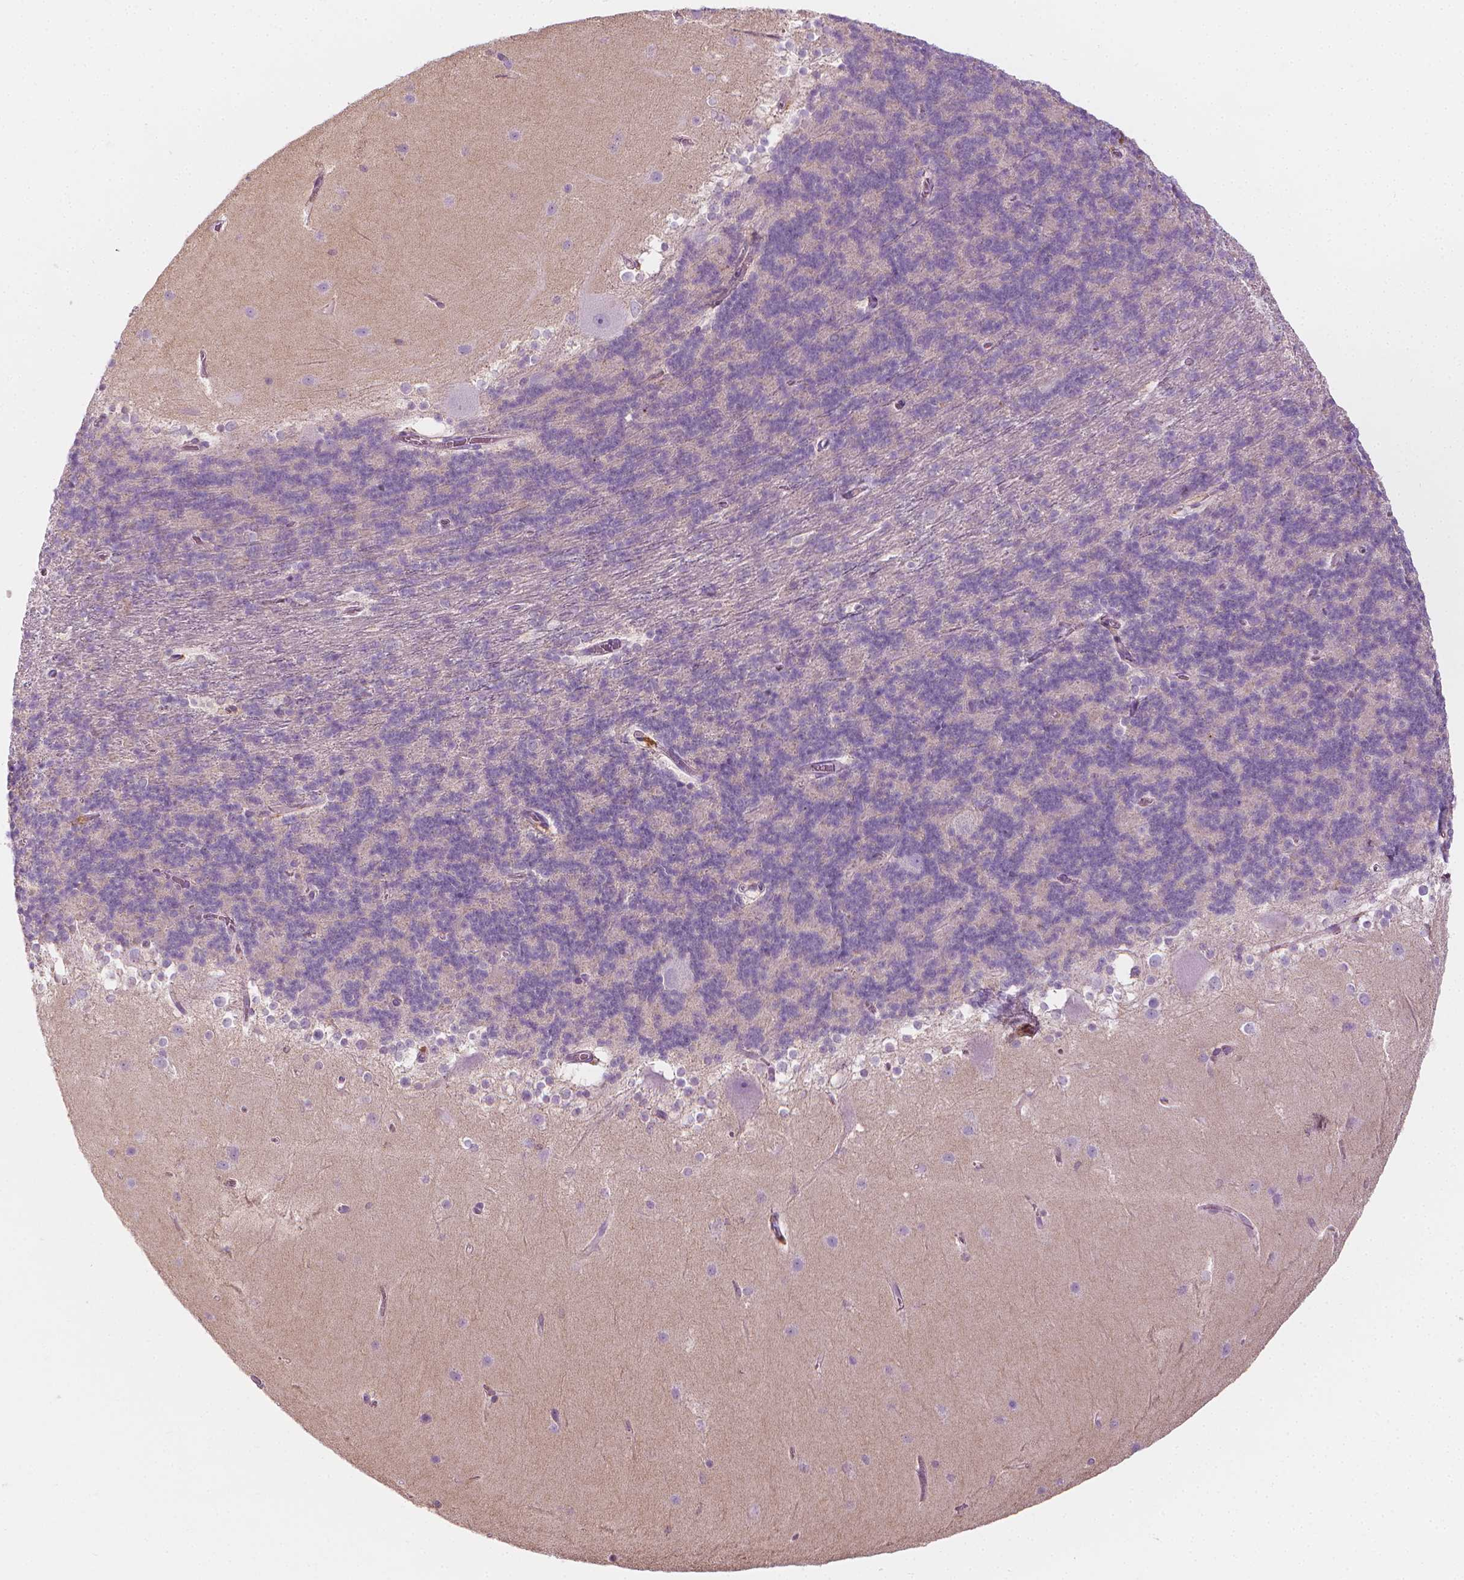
{"staining": {"intensity": "negative", "quantity": "none", "location": "none"}, "tissue": "cerebellum", "cell_type": "Cells in granular layer", "image_type": "normal", "snomed": [{"axis": "morphology", "description": "Normal tissue, NOS"}, {"axis": "topography", "description": "Cerebellum"}], "caption": "Immunohistochemistry histopathology image of normal cerebellum stained for a protein (brown), which displays no staining in cells in granular layer.", "gene": "SHMT1", "patient": {"sex": "female", "age": 19}}